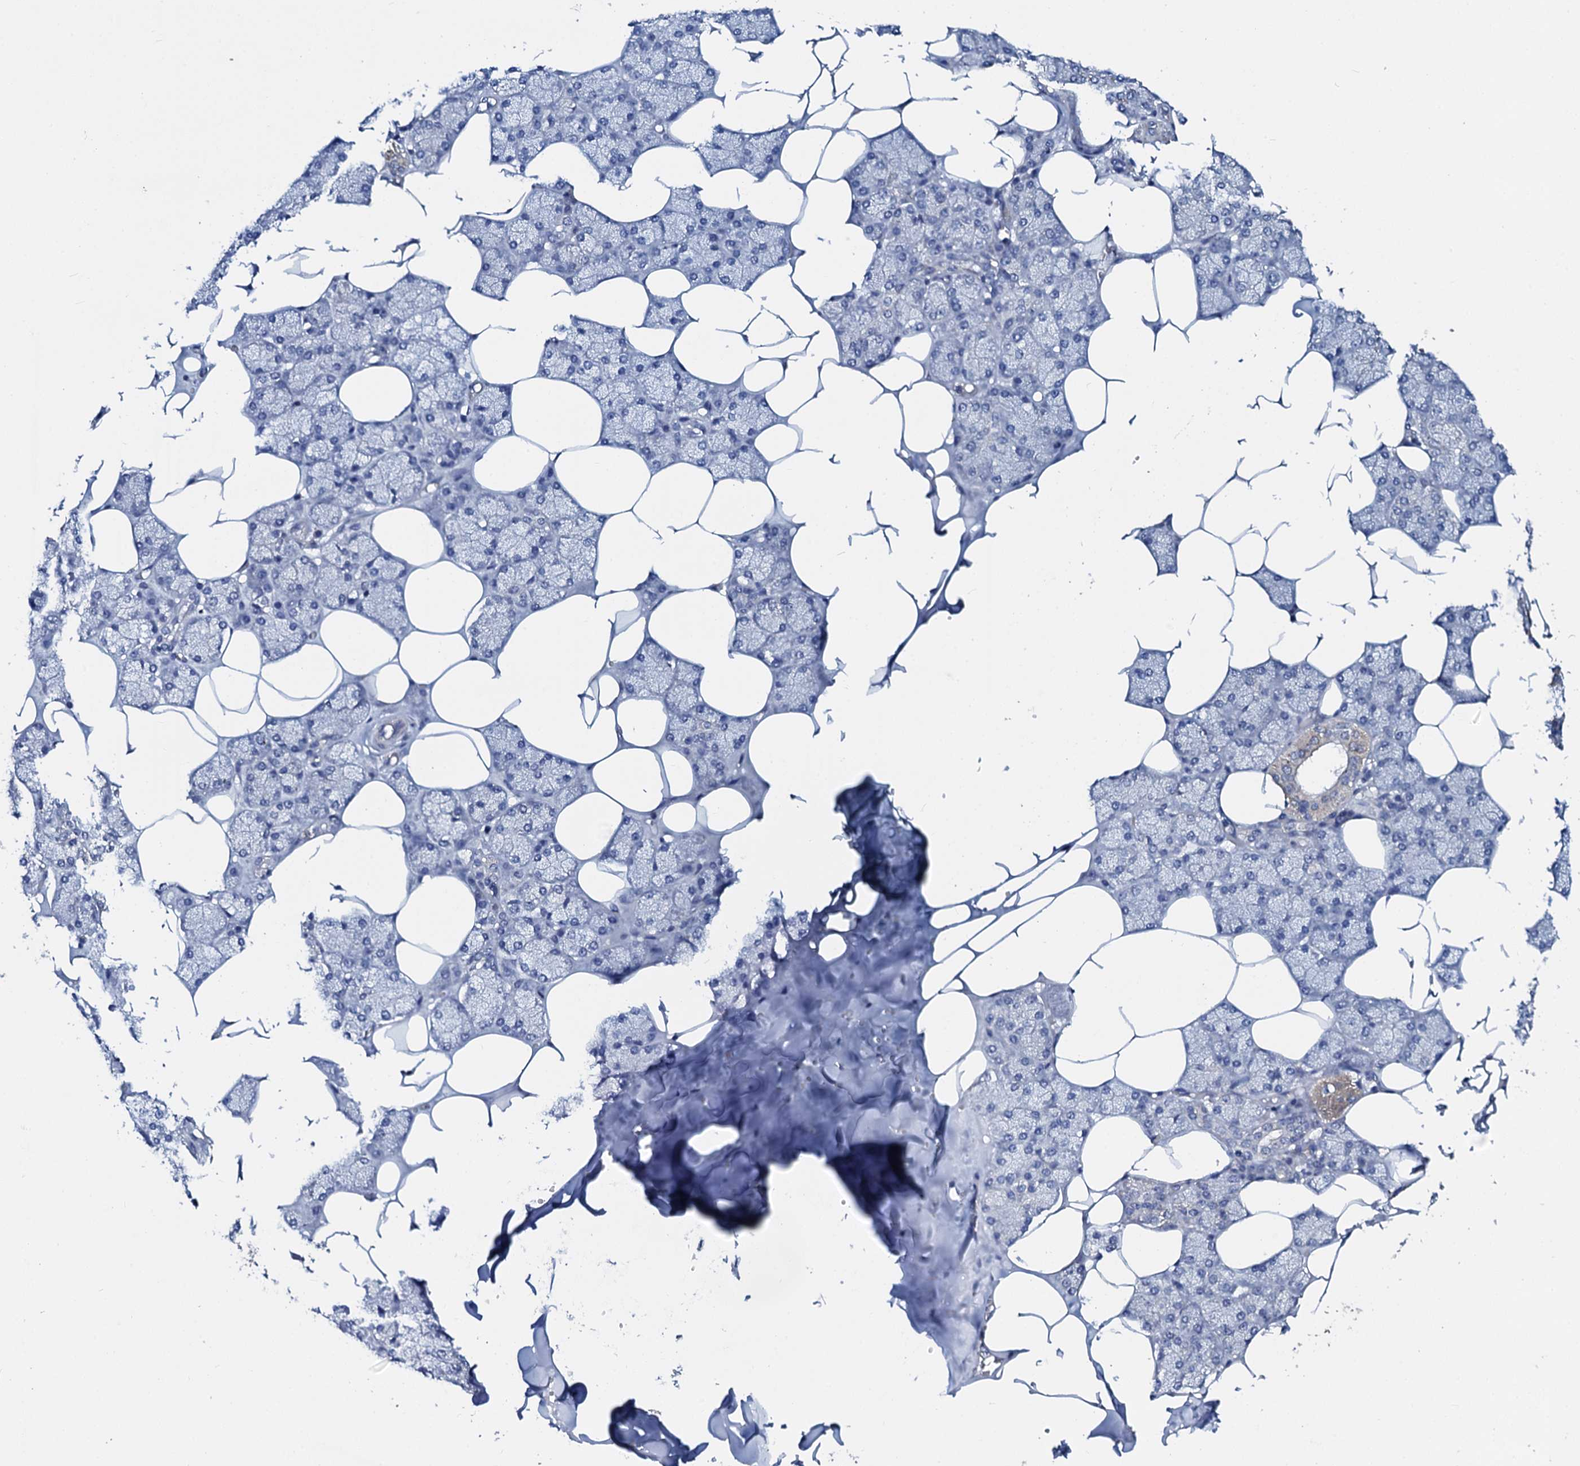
{"staining": {"intensity": "weak", "quantity": "<25%", "location": "cytoplasmic/membranous"}, "tissue": "salivary gland", "cell_type": "Glandular cells", "image_type": "normal", "snomed": [{"axis": "morphology", "description": "Normal tissue, NOS"}, {"axis": "topography", "description": "Salivary gland"}], "caption": "Glandular cells are negative for brown protein staining in benign salivary gland.", "gene": "SLC37A4", "patient": {"sex": "male", "age": 62}}